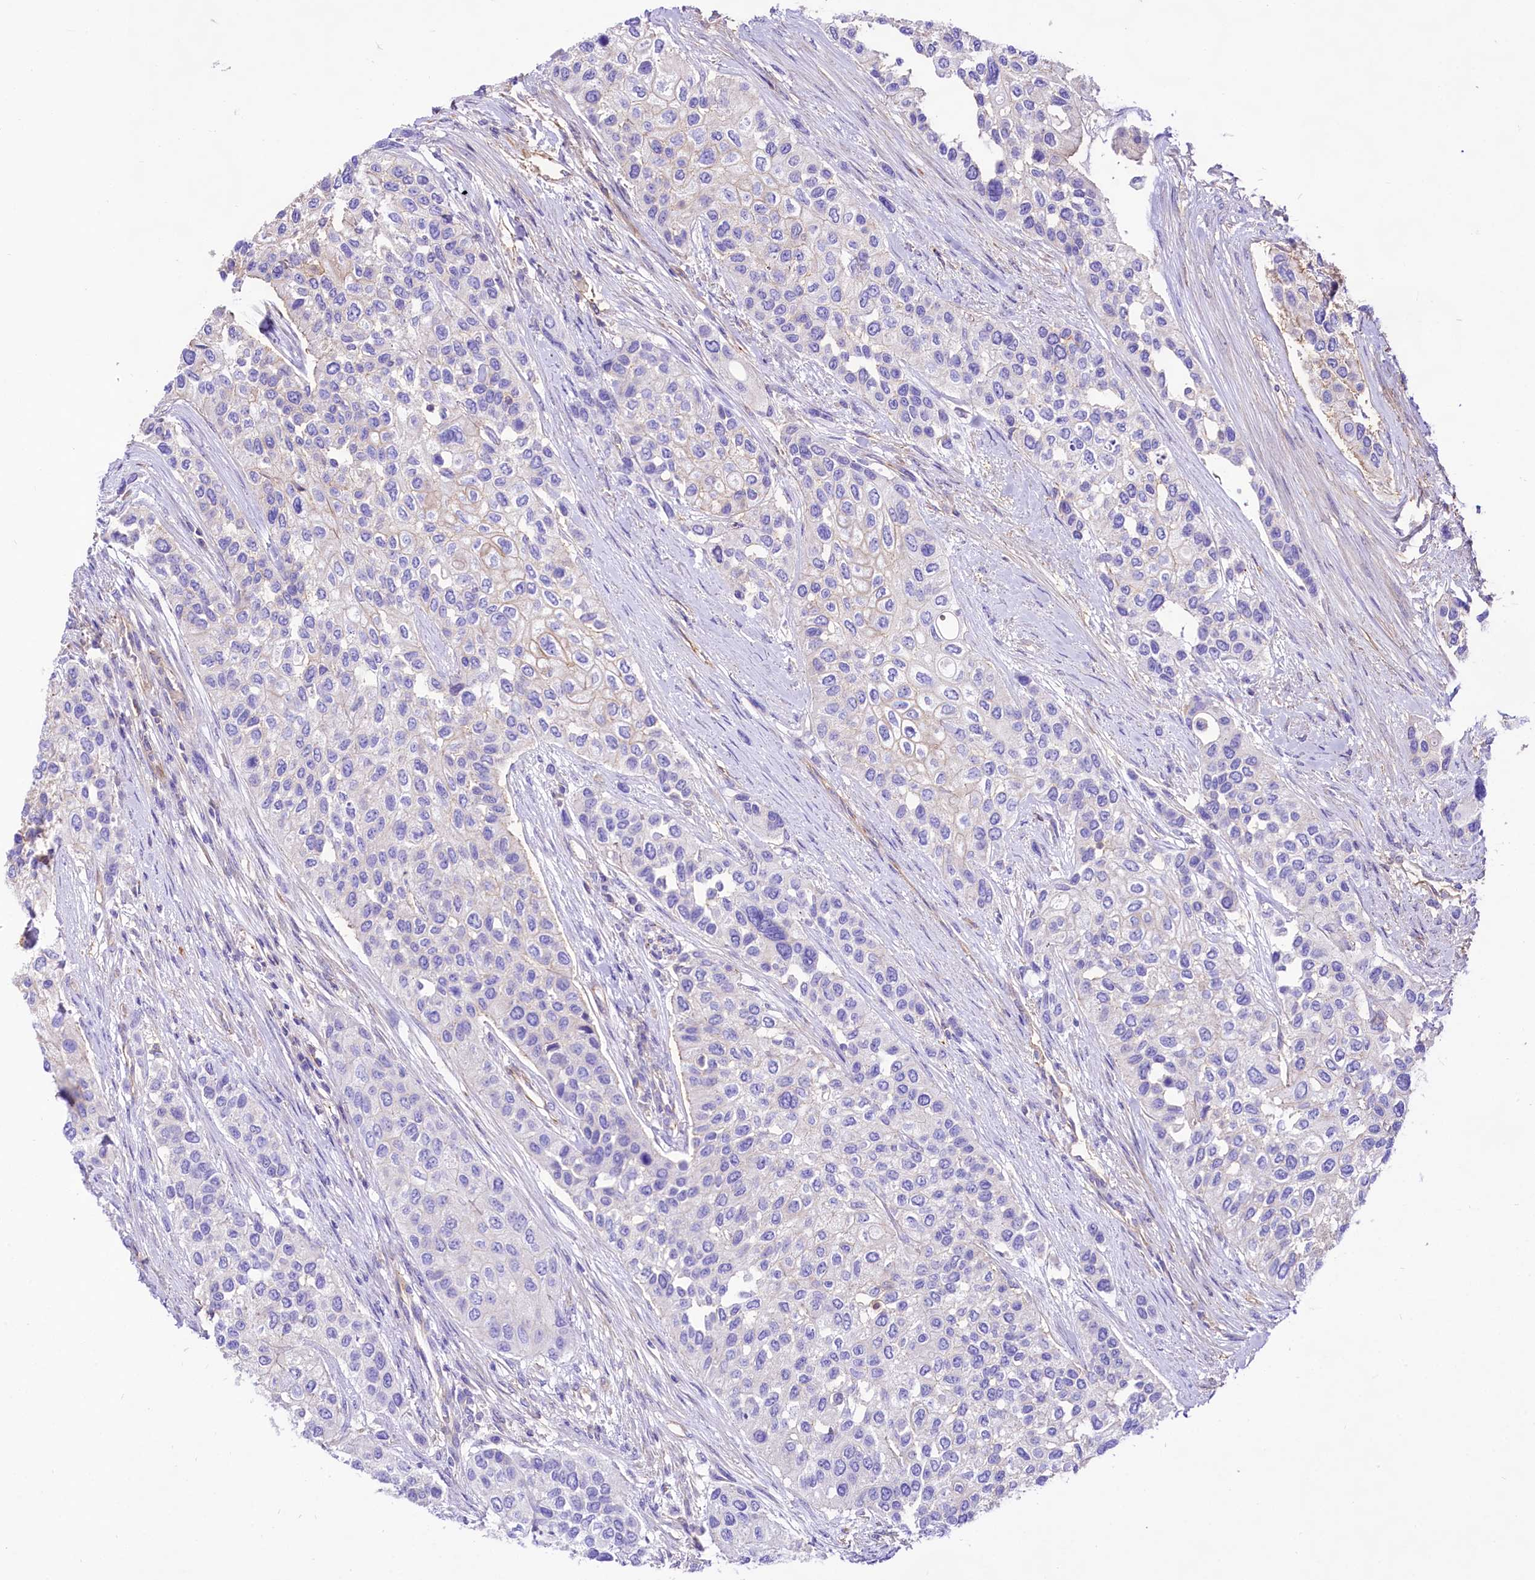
{"staining": {"intensity": "negative", "quantity": "none", "location": "none"}, "tissue": "urothelial cancer", "cell_type": "Tumor cells", "image_type": "cancer", "snomed": [{"axis": "morphology", "description": "Normal tissue, NOS"}, {"axis": "morphology", "description": "Urothelial carcinoma, High grade"}, {"axis": "topography", "description": "Vascular tissue"}, {"axis": "topography", "description": "Urinary bladder"}], "caption": "High magnification brightfield microscopy of urothelial cancer stained with DAB (brown) and counterstained with hematoxylin (blue): tumor cells show no significant positivity.", "gene": "CD99", "patient": {"sex": "female", "age": 56}}